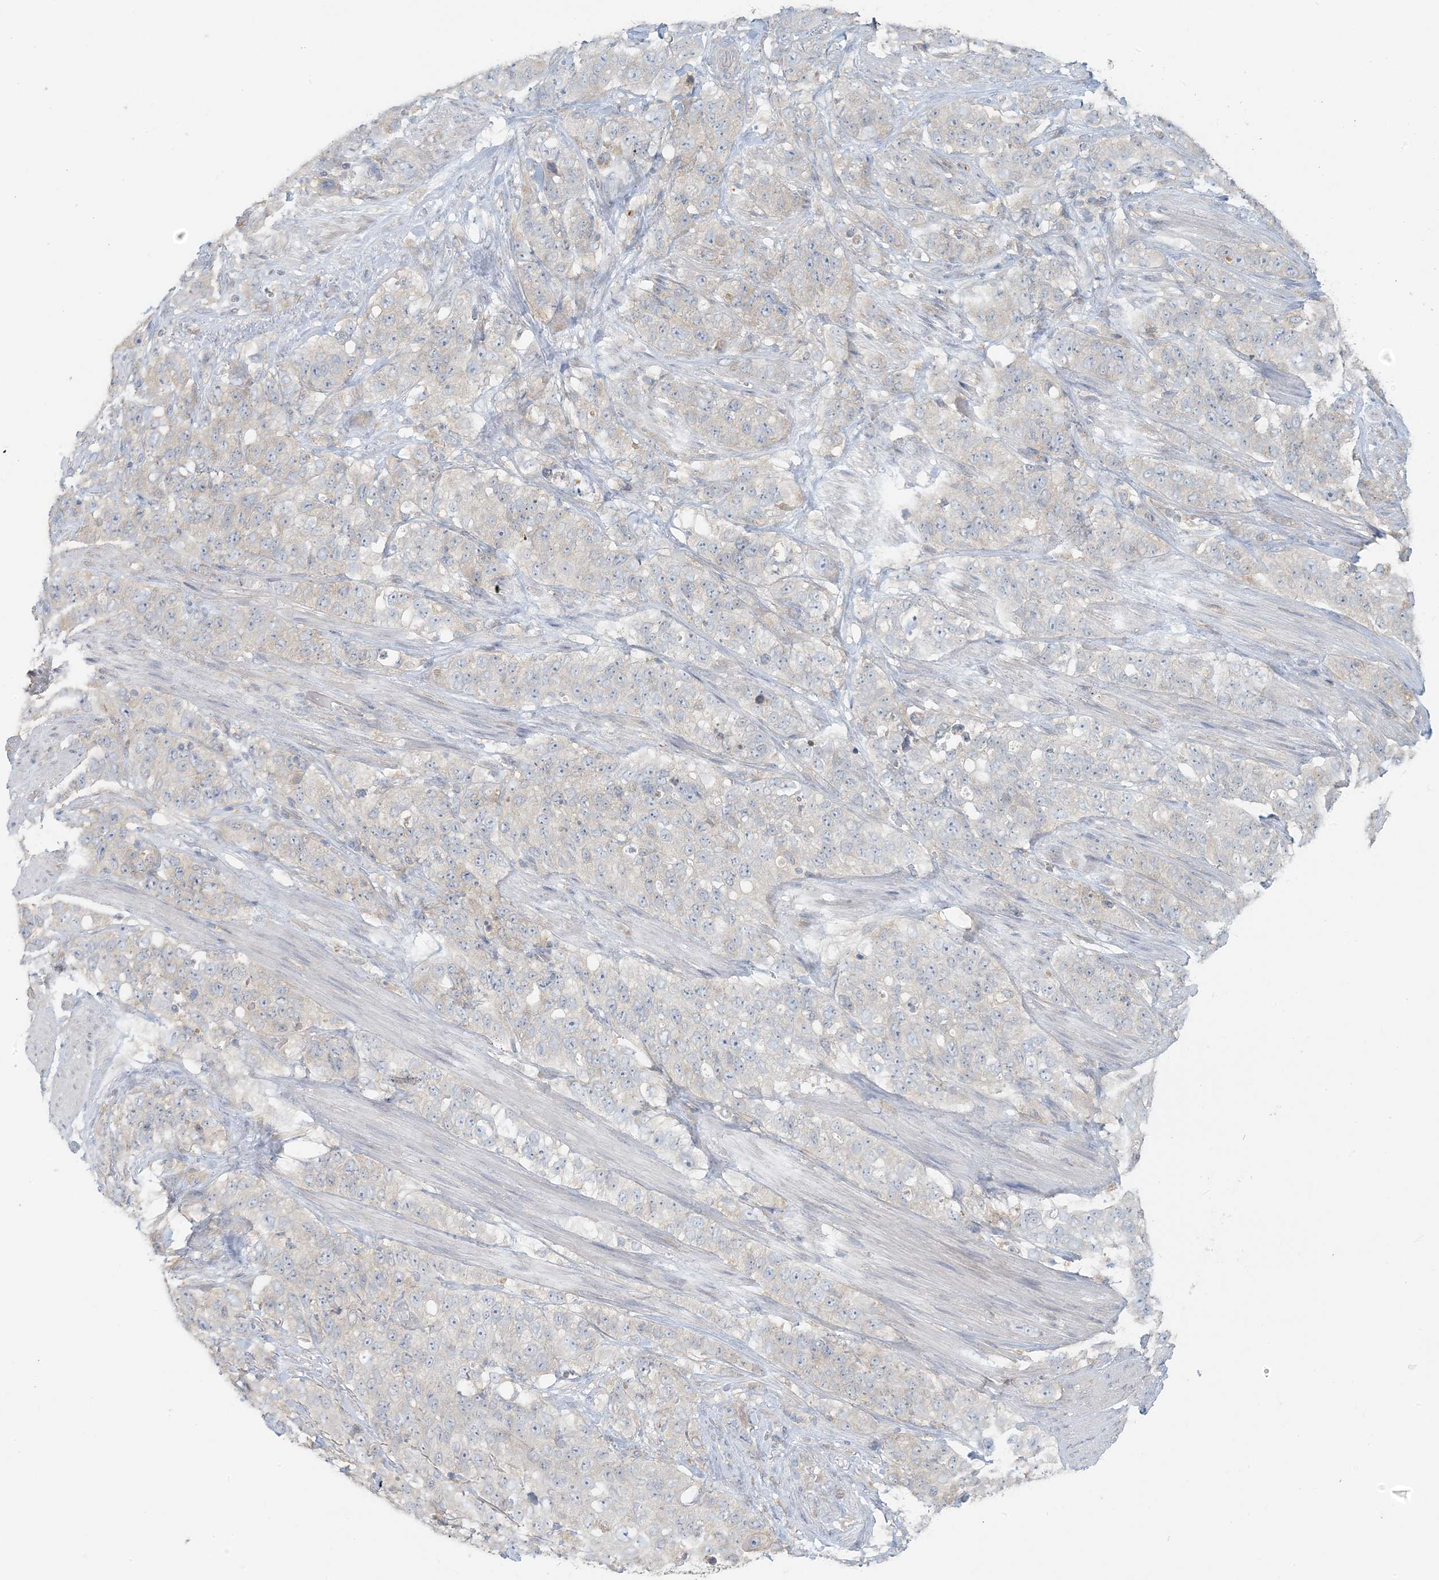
{"staining": {"intensity": "negative", "quantity": "none", "location": "none"}, "tissue": "stomach cancer", "cell_type": "Tumor cells", "image_type": "cancer", "snomed": [{"axis": "morphology", "description": "Adenocarcinoma, NOS"}, {"axis": "topography", "description": "Stomach"}], "caption": "Micrograph shows no protein positivity in tumor cells of stomach adenocarcinoma tissue. Nuclei are stained in blue.", "gene": "EEFSEC", "patient": {"sex": "male", "age": 48}}